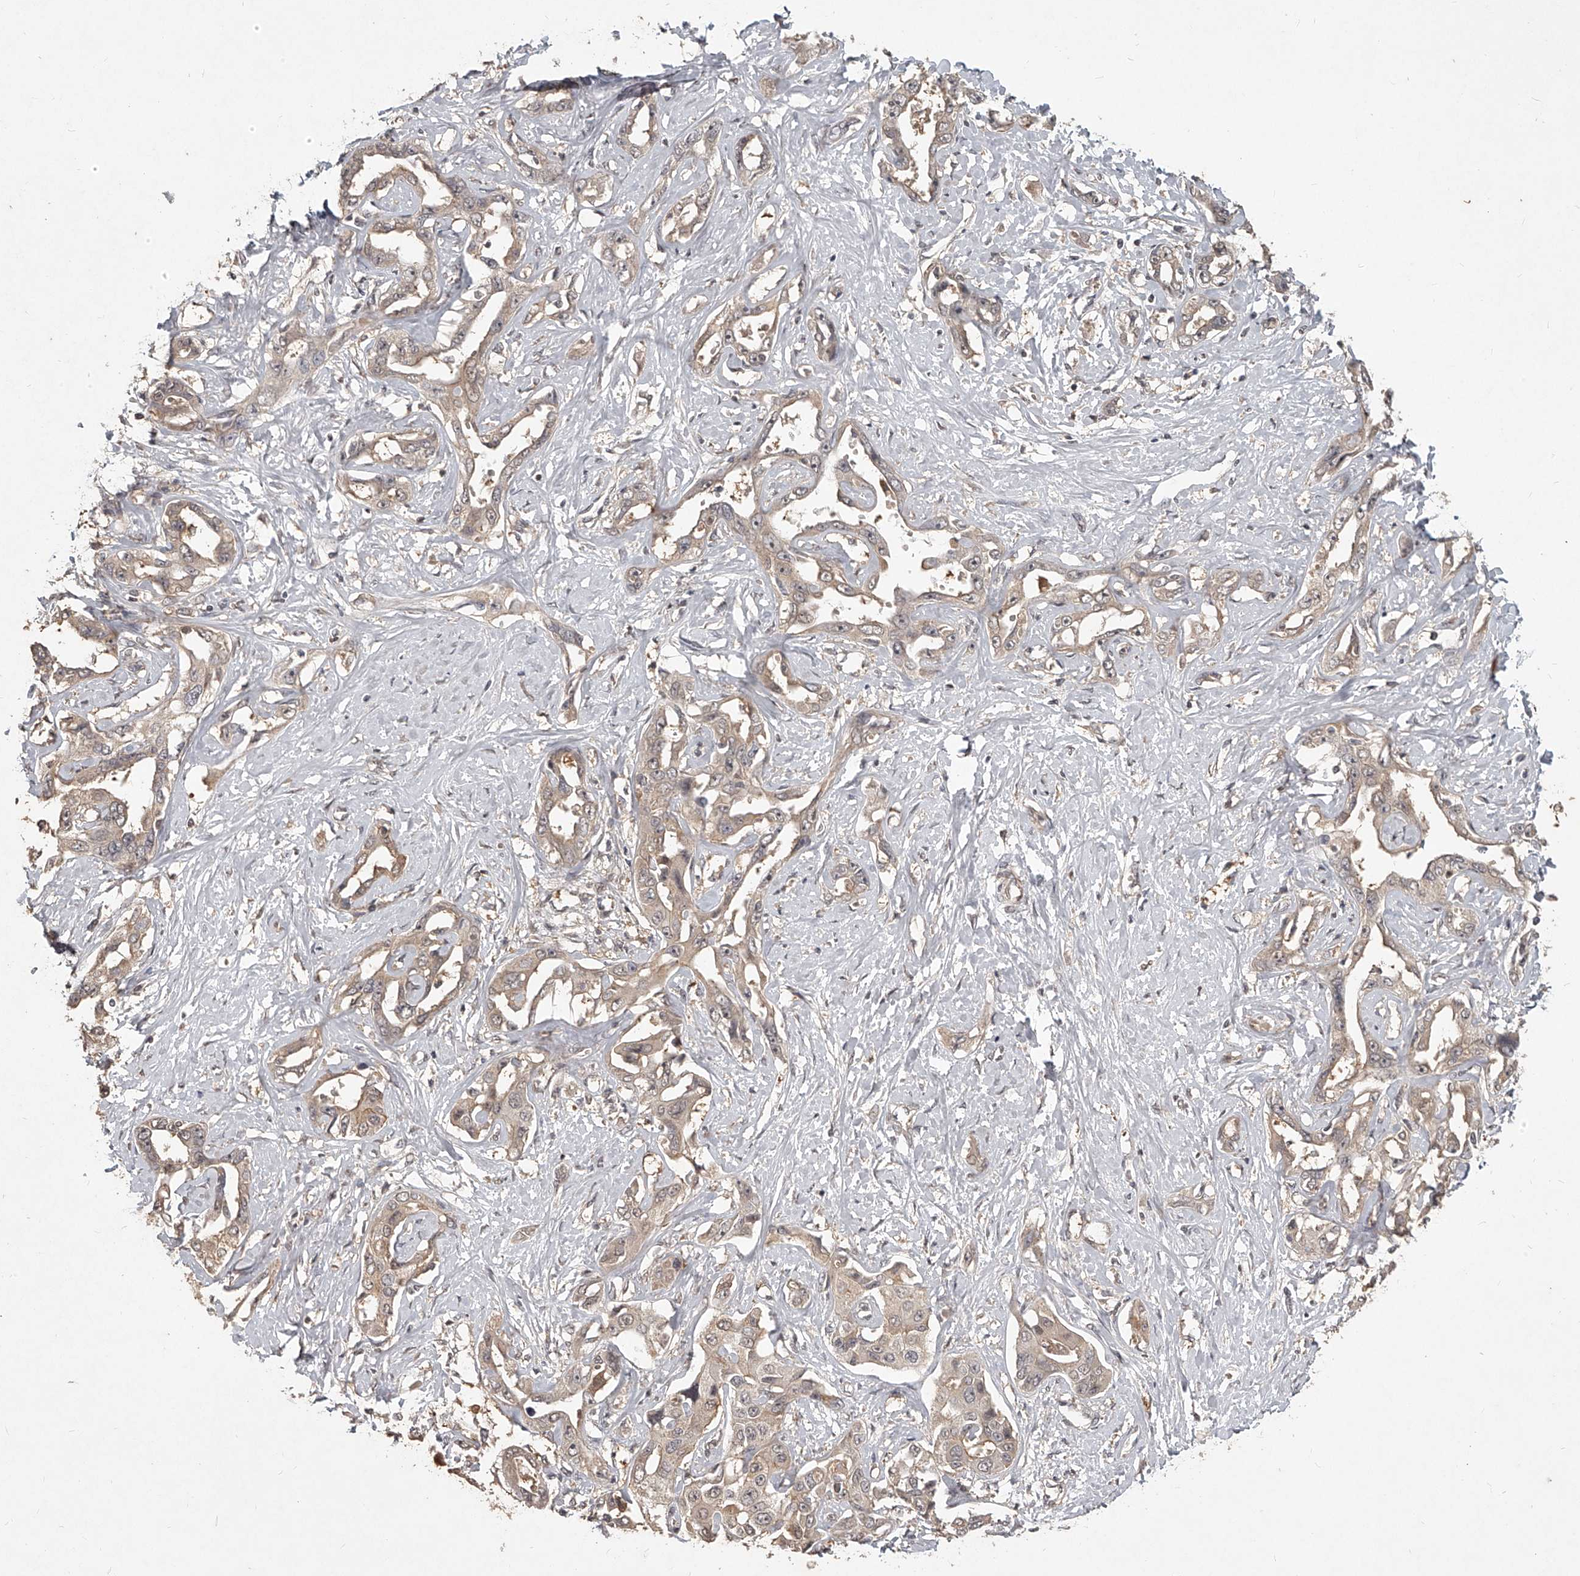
{"staining": {"intensity": "weak", "quantity": "25%-75%", "location": "cytoplasmic/membranous,nuclear"}, "tissue": "liver cancer", "cell_type": "Tumor cells", "image_type": "cancer", "snomed": [{"axis": "morphology", "description": "Cholangiocarcinoma"}, {"axis": "topography", "description": "Liver"}], "caption": "Liver cholangiocarcinoma was stained to show a protein in brown. There is low levels of weak cytoplasmic/membranous and nuclear expression in approximately 25%-75% of tumor cells.", "gene": "SLC37A1", "patient": {"sex": "male", "age": 59}}